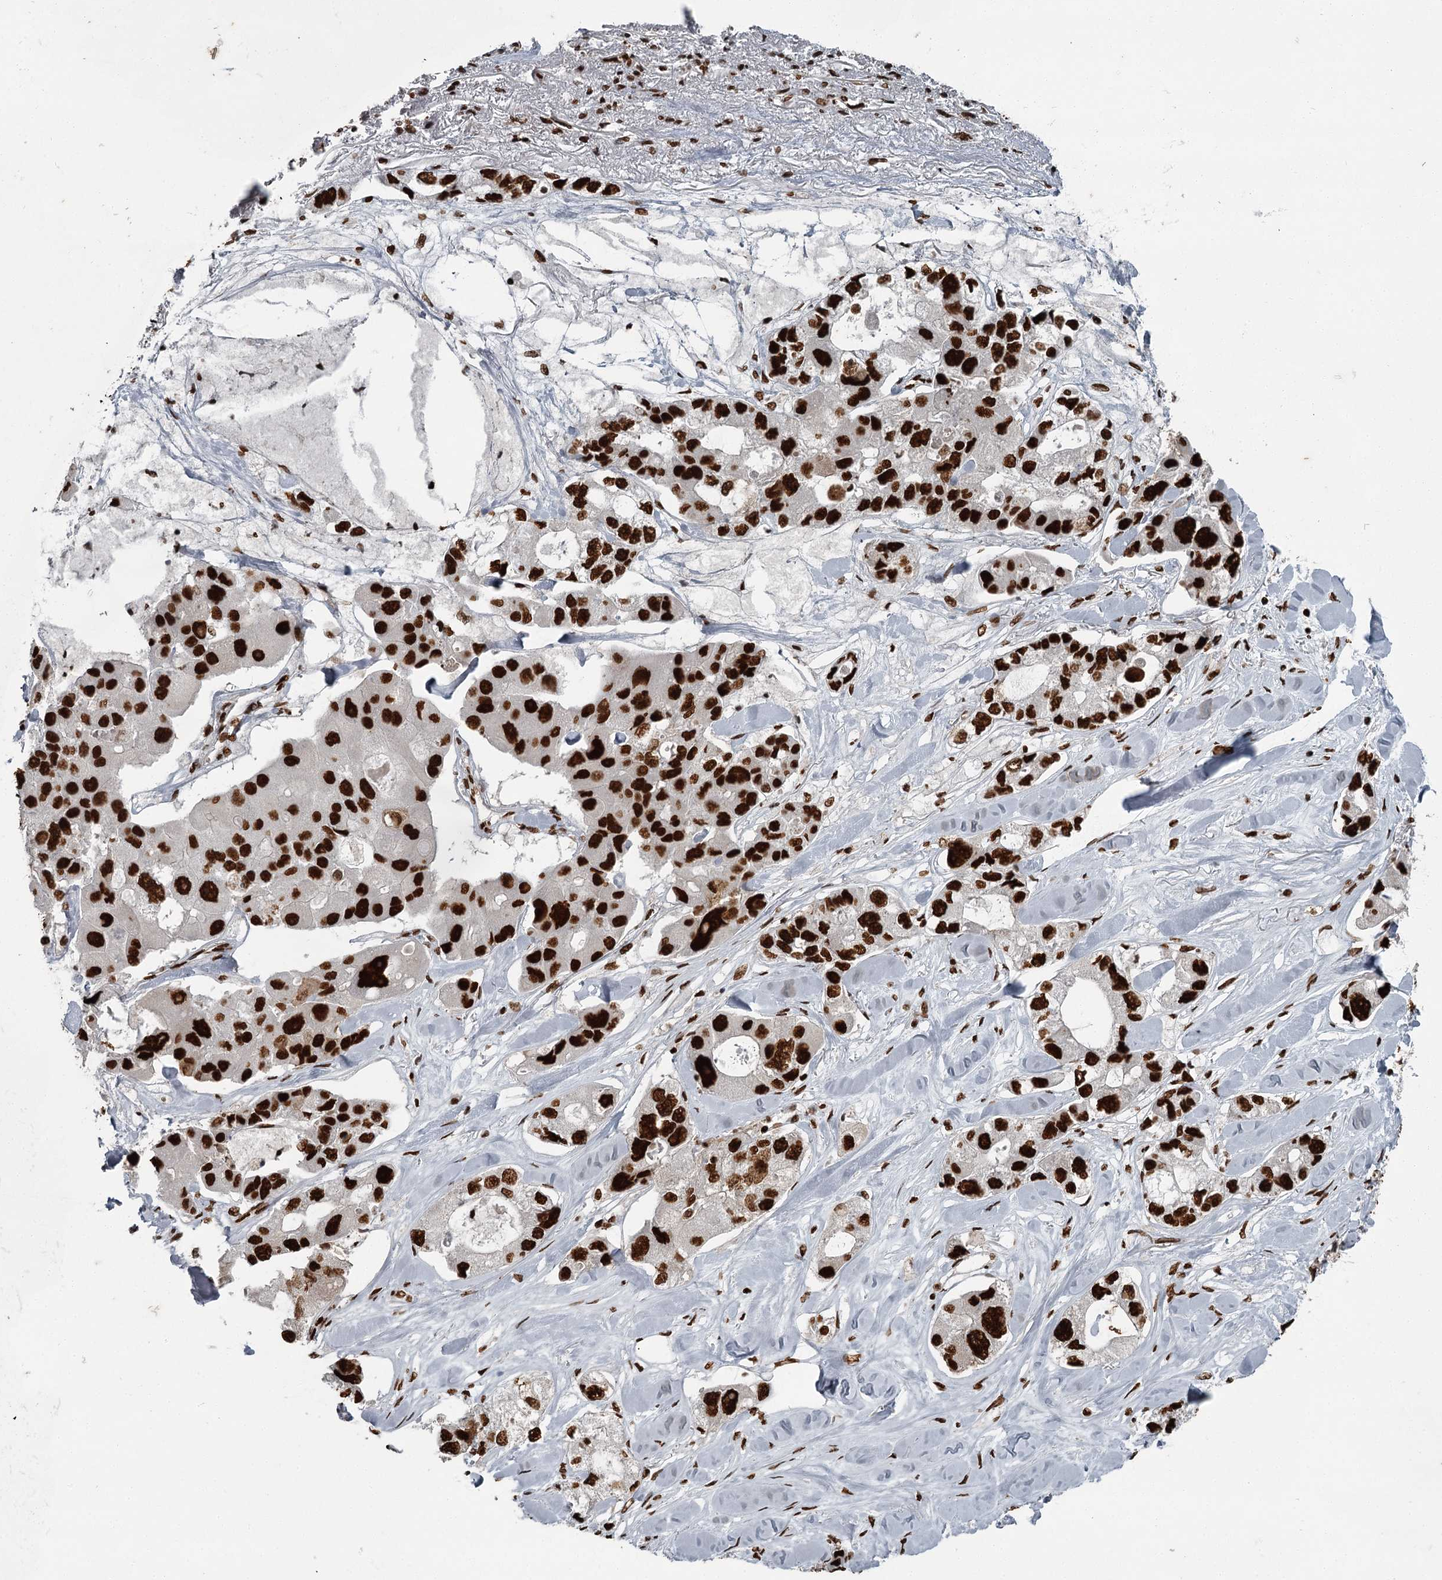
{"staining": {"intensity": "strong", "quantity": ">75%", "location": "nuclear"}, "tissue": "lung cancer", "cell_type": "Tumor cells", "image_type": "cancer", "snomed": [{"axis": "morphology", "description": "Adenocarcinoma, NOS"}, {"axis": "topography", "description": "Lung"}], "caption": "This micrograph exhibits IHC staining of human lung adenocarcinoma, with high strong nuclear staining in approximately >75% of tumor cells.", "gene": "RBBP7", "patient": {"sex": "female", "age": 54}}